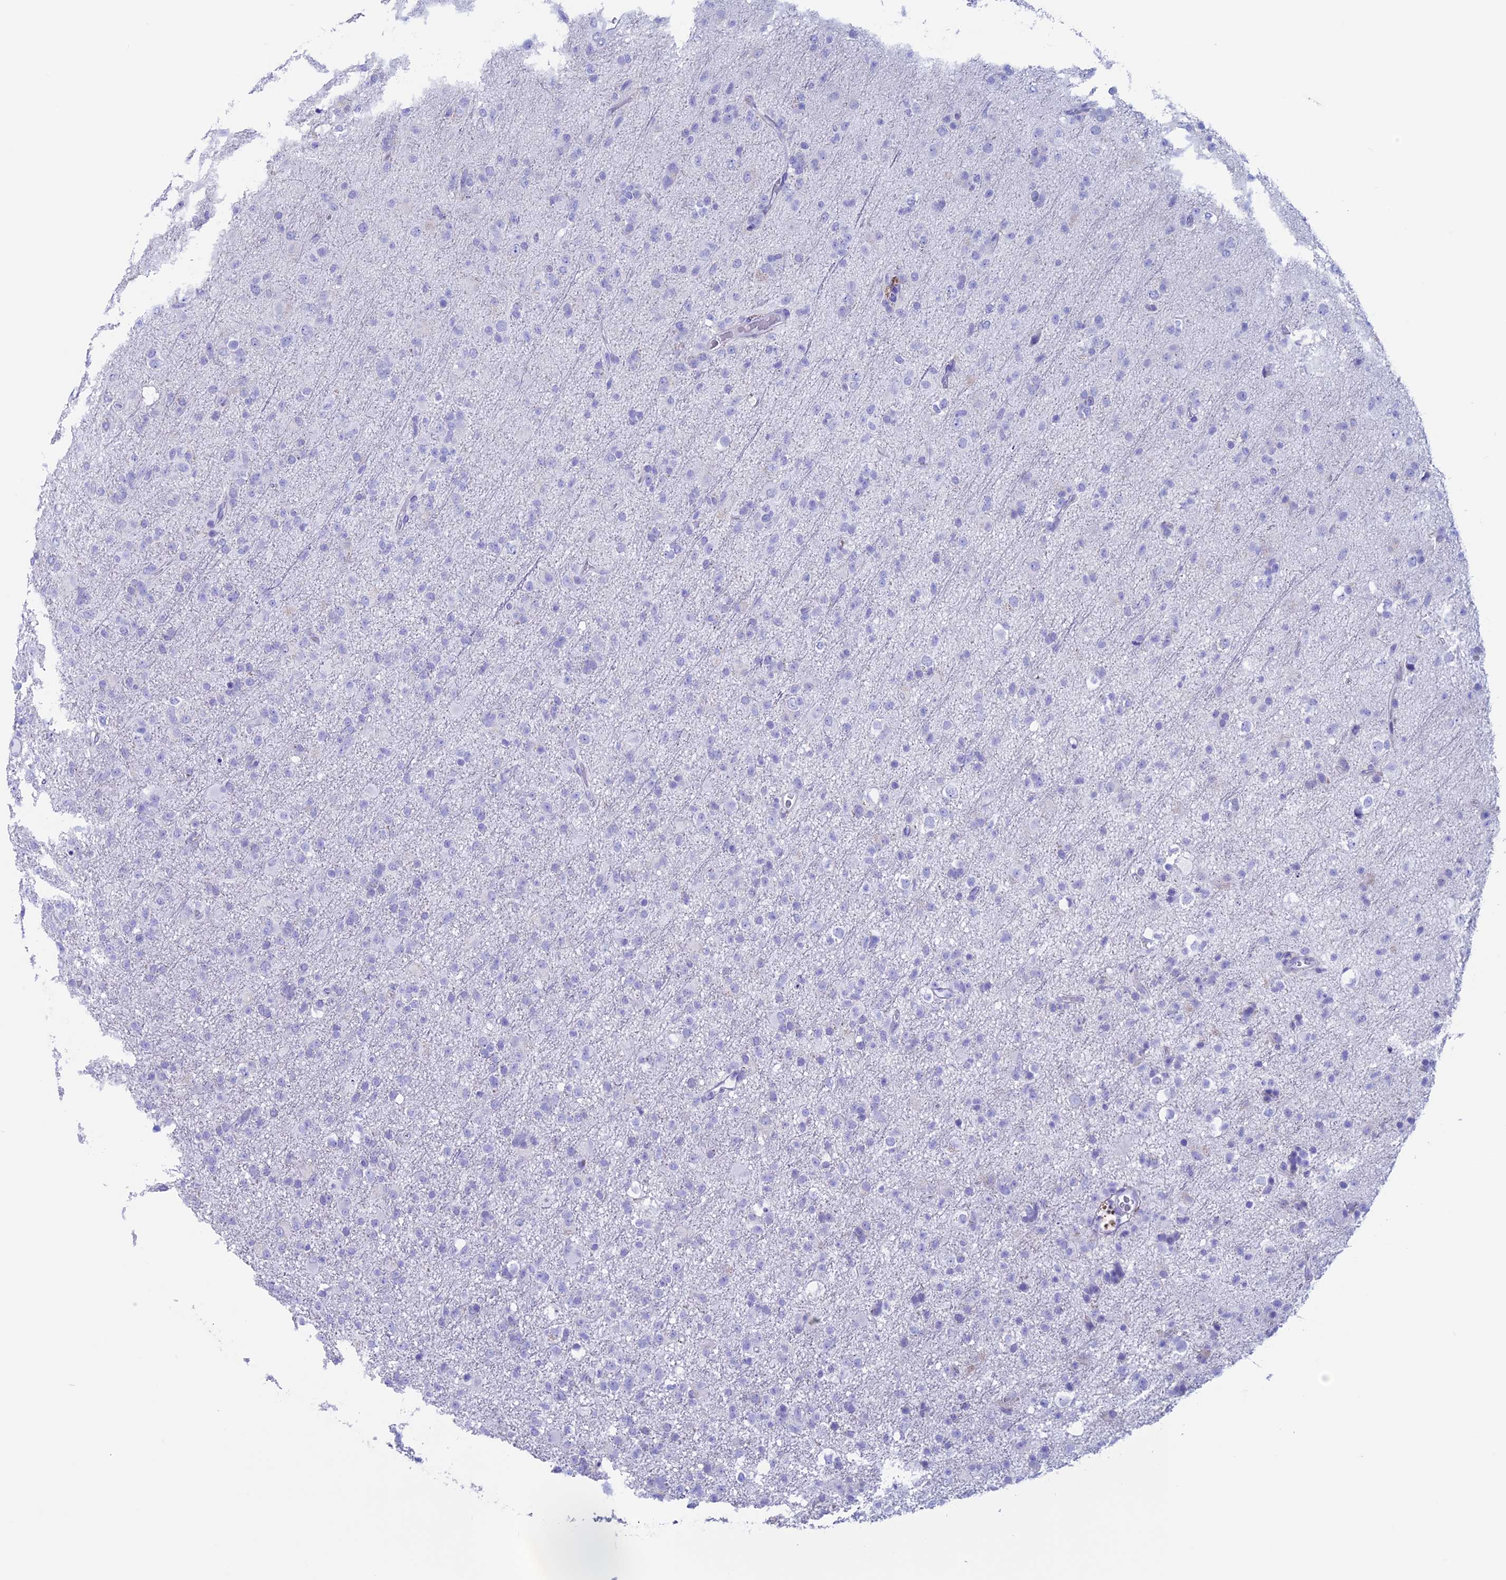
{"staining": {"intensity": "negative", "quantity": "none", "location": "none"}, "tissue": "glioma", "cell_type": "Tumor cells", "image_type": "cancer", "snomed": [{"axis": "morphology", "description": "Glioma, malignant, Low grade"}, {"axis": "topography", "description": "Brain"}], "caption": "Image shows no protein expression in tumor cells of low-grade glioma (malignant) tissue.", "gene": "RP1", "patient": {"sex": "male", "age": 65}}